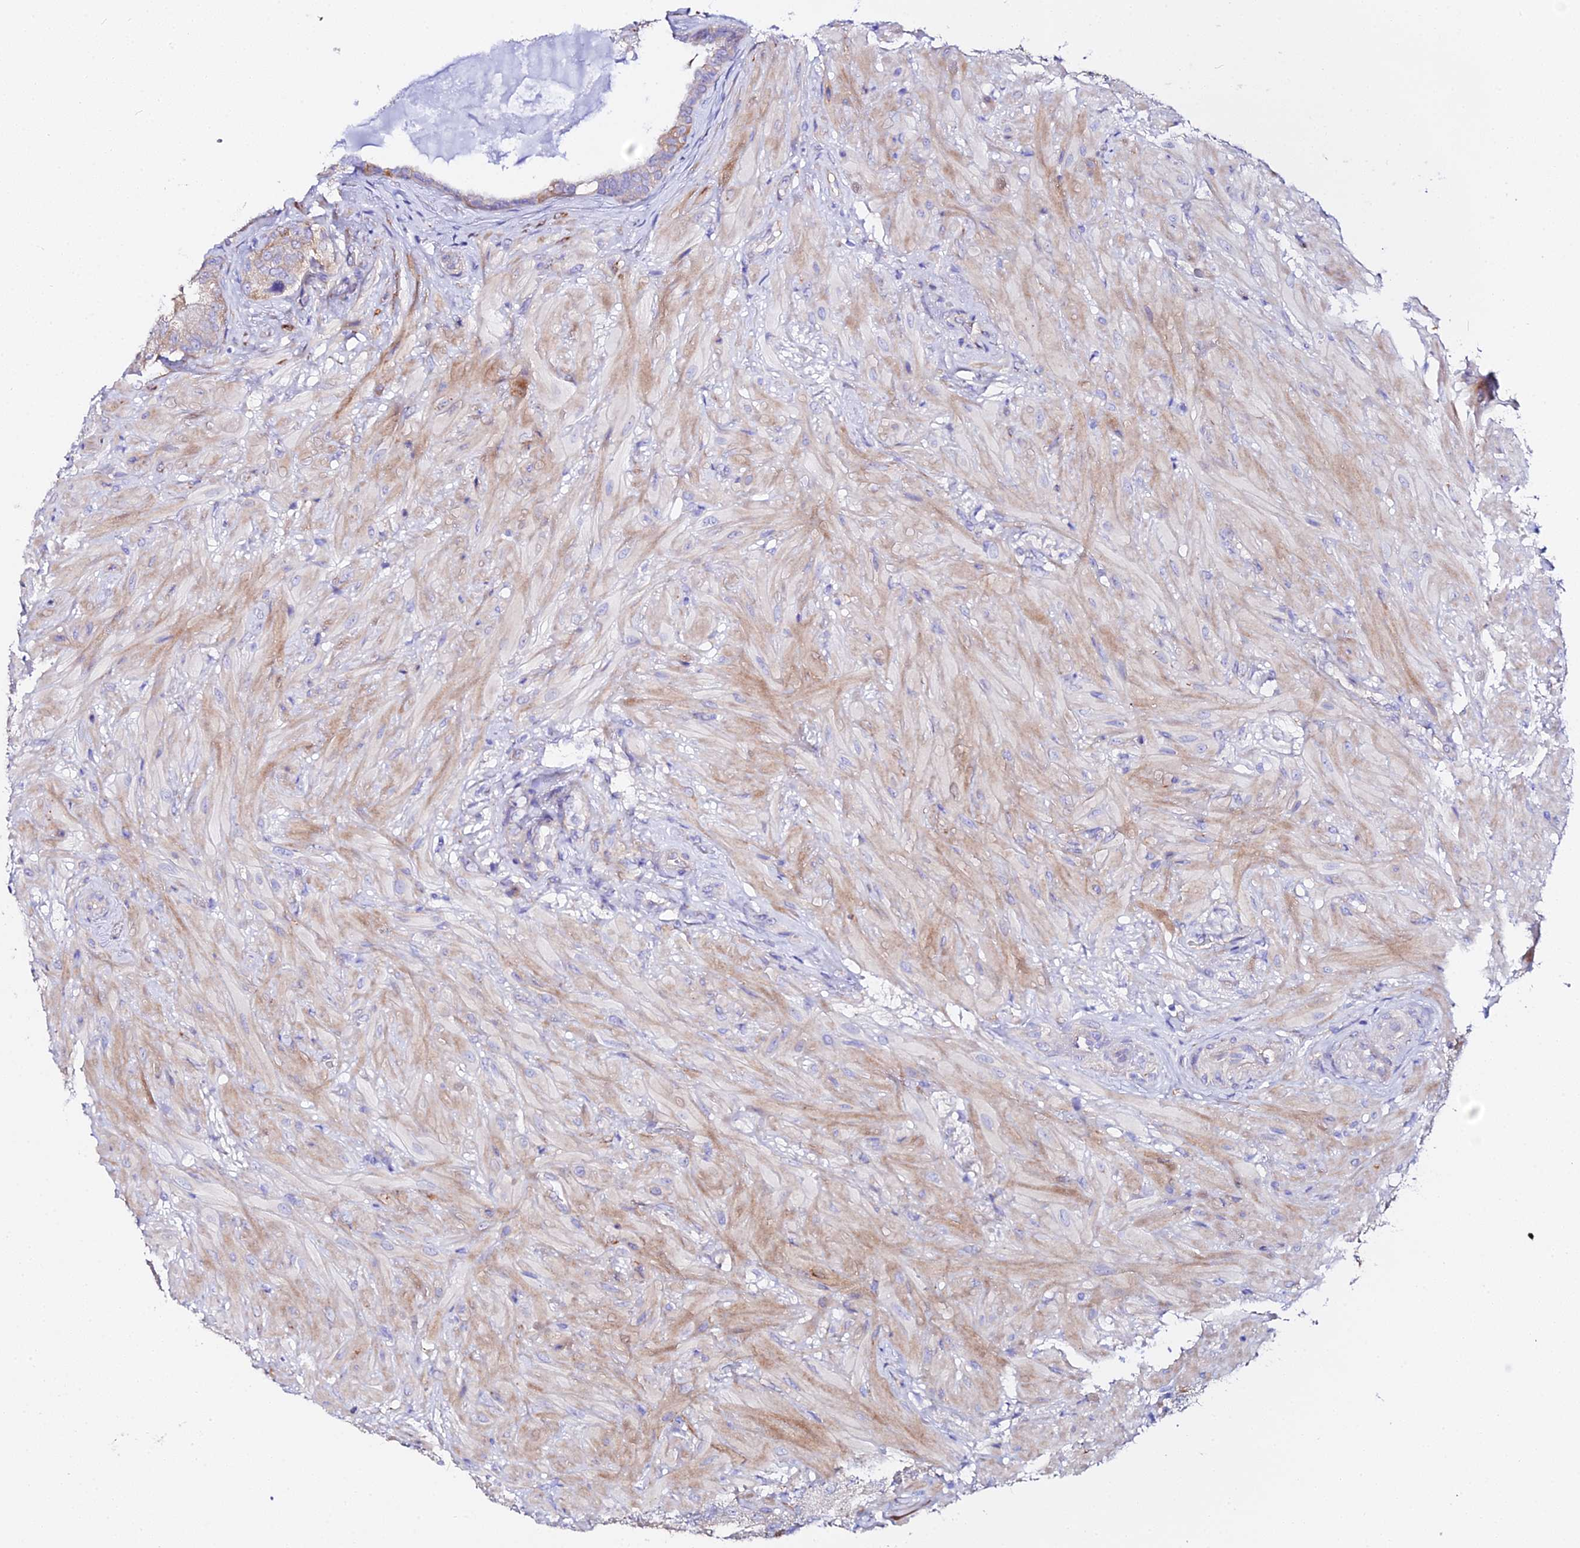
{"staining": {"intensity": "strong", "quantity": "25%-75%", "location": "cytoplasmic/membranous"}, "tissue": "seminal vesicle", "cell_type": "Glandular cells", "image_type": "normal", "snomed": [{"axis": "morphology", "description": "Normal tissue, NOS"}, {"axis": "topography", "description": "Seminal veicle"}, {"axis": "topography", "description": "Peripheral nerve tissue"}], "caption": "Benign seminal vesicle demonstrates strong cytoplasmic/membranous positivity in about 25%-75% of glandular cells.", "gene": "CFAP45", "patient": {"sex": "male", "age": 67}}